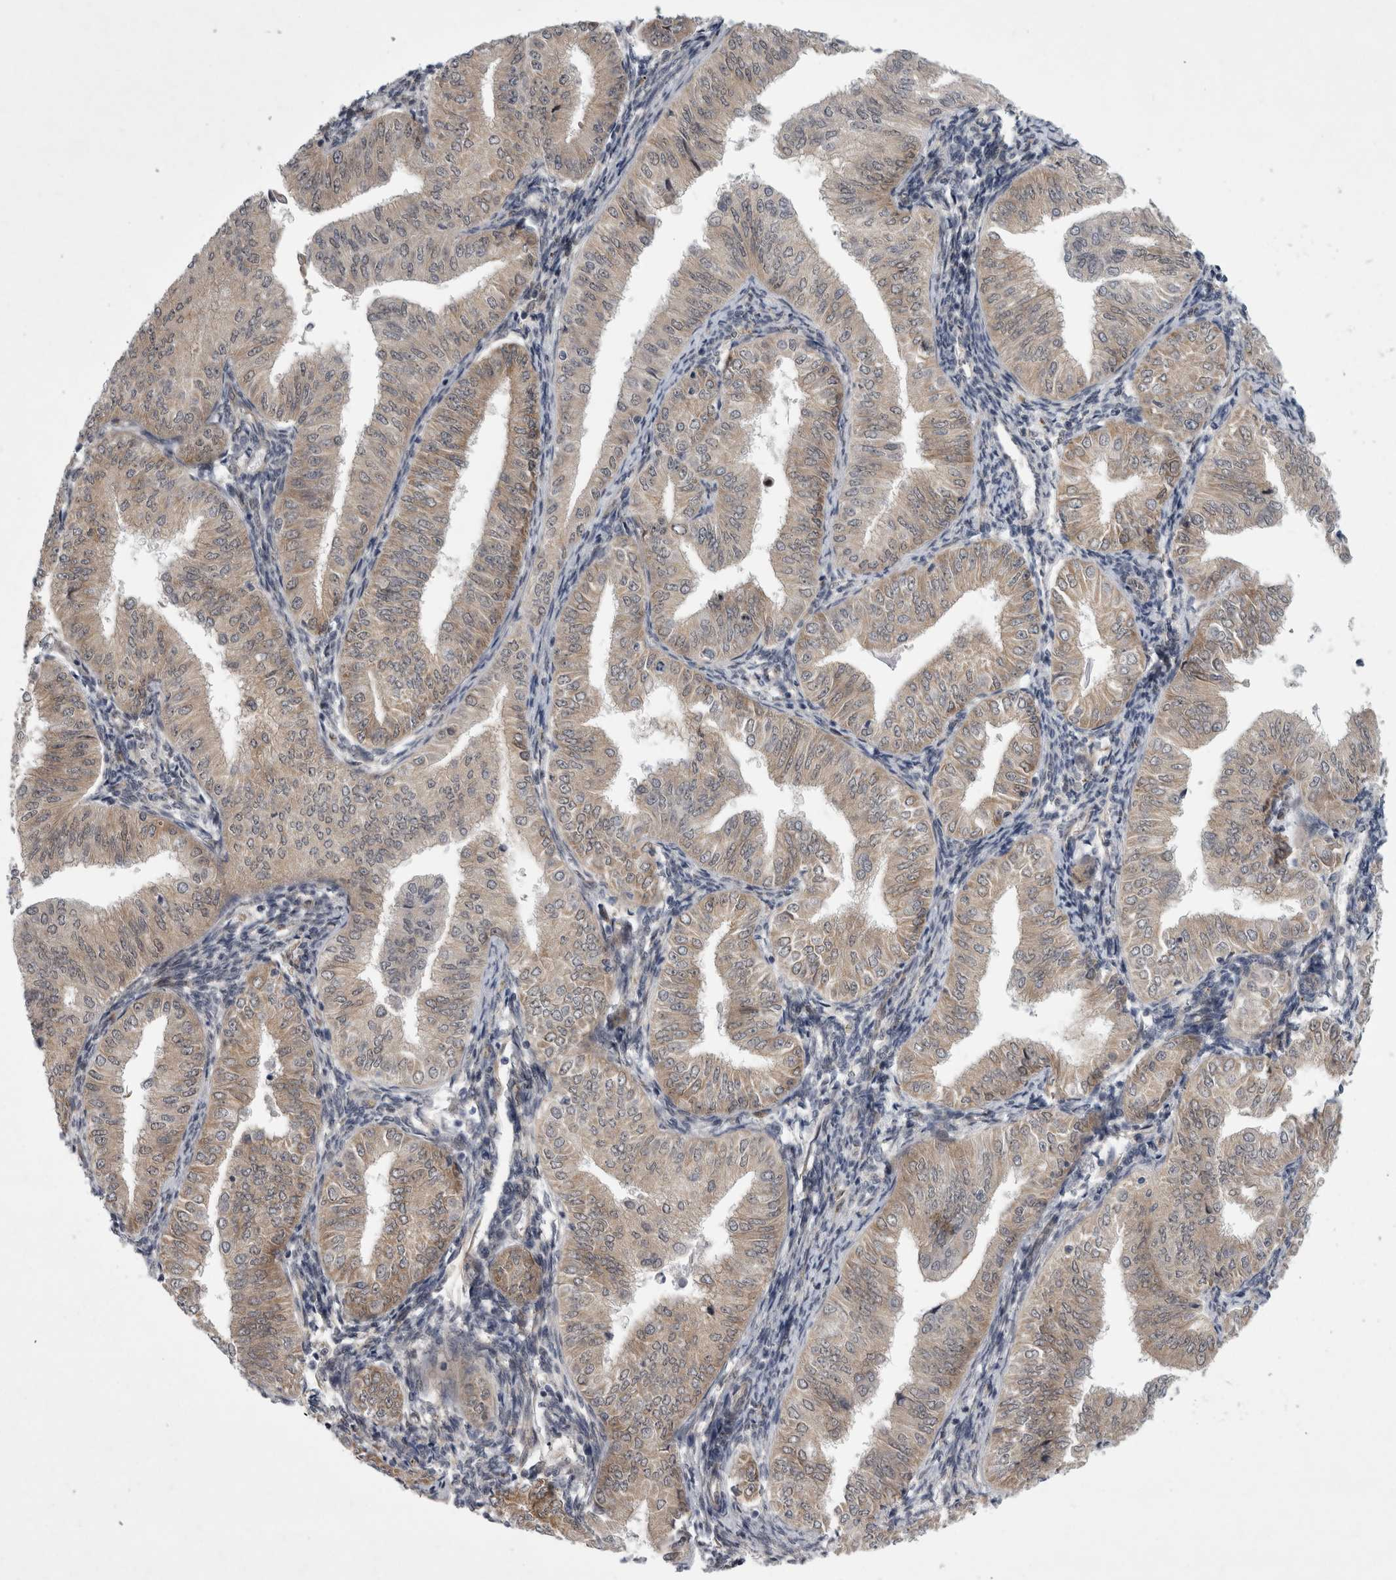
{"staining": {"intensity": "weak", "quantity": ">75%", "location": "cytoplasmic/membranous"}, "tissue": "endometrial cancer", "cell_type": "Tumor cells", "image_type": "cancer", "snomed": [{"axis": "morphology", "description": "Normal tissue, NOS"}, {"axis": "morphology", "description": "Adenocarcinoma, NOS"}, {"axis": "topography", "description": "Endometrium"}], "caption": "Immunohistochemistry (DAB (3,3'-diaminobenzidine)) staining of human endometrial cancer demonstrates weak cytoplasmic/membranous protein expression in about >75% of tumor cells. The staining is performed using DAB brown chromogen to label protein expression. The nuclei are counter-stained blue using hematoxylin.", "gene": "PARP11", "patient": {"sex": "female", "age": 53}}